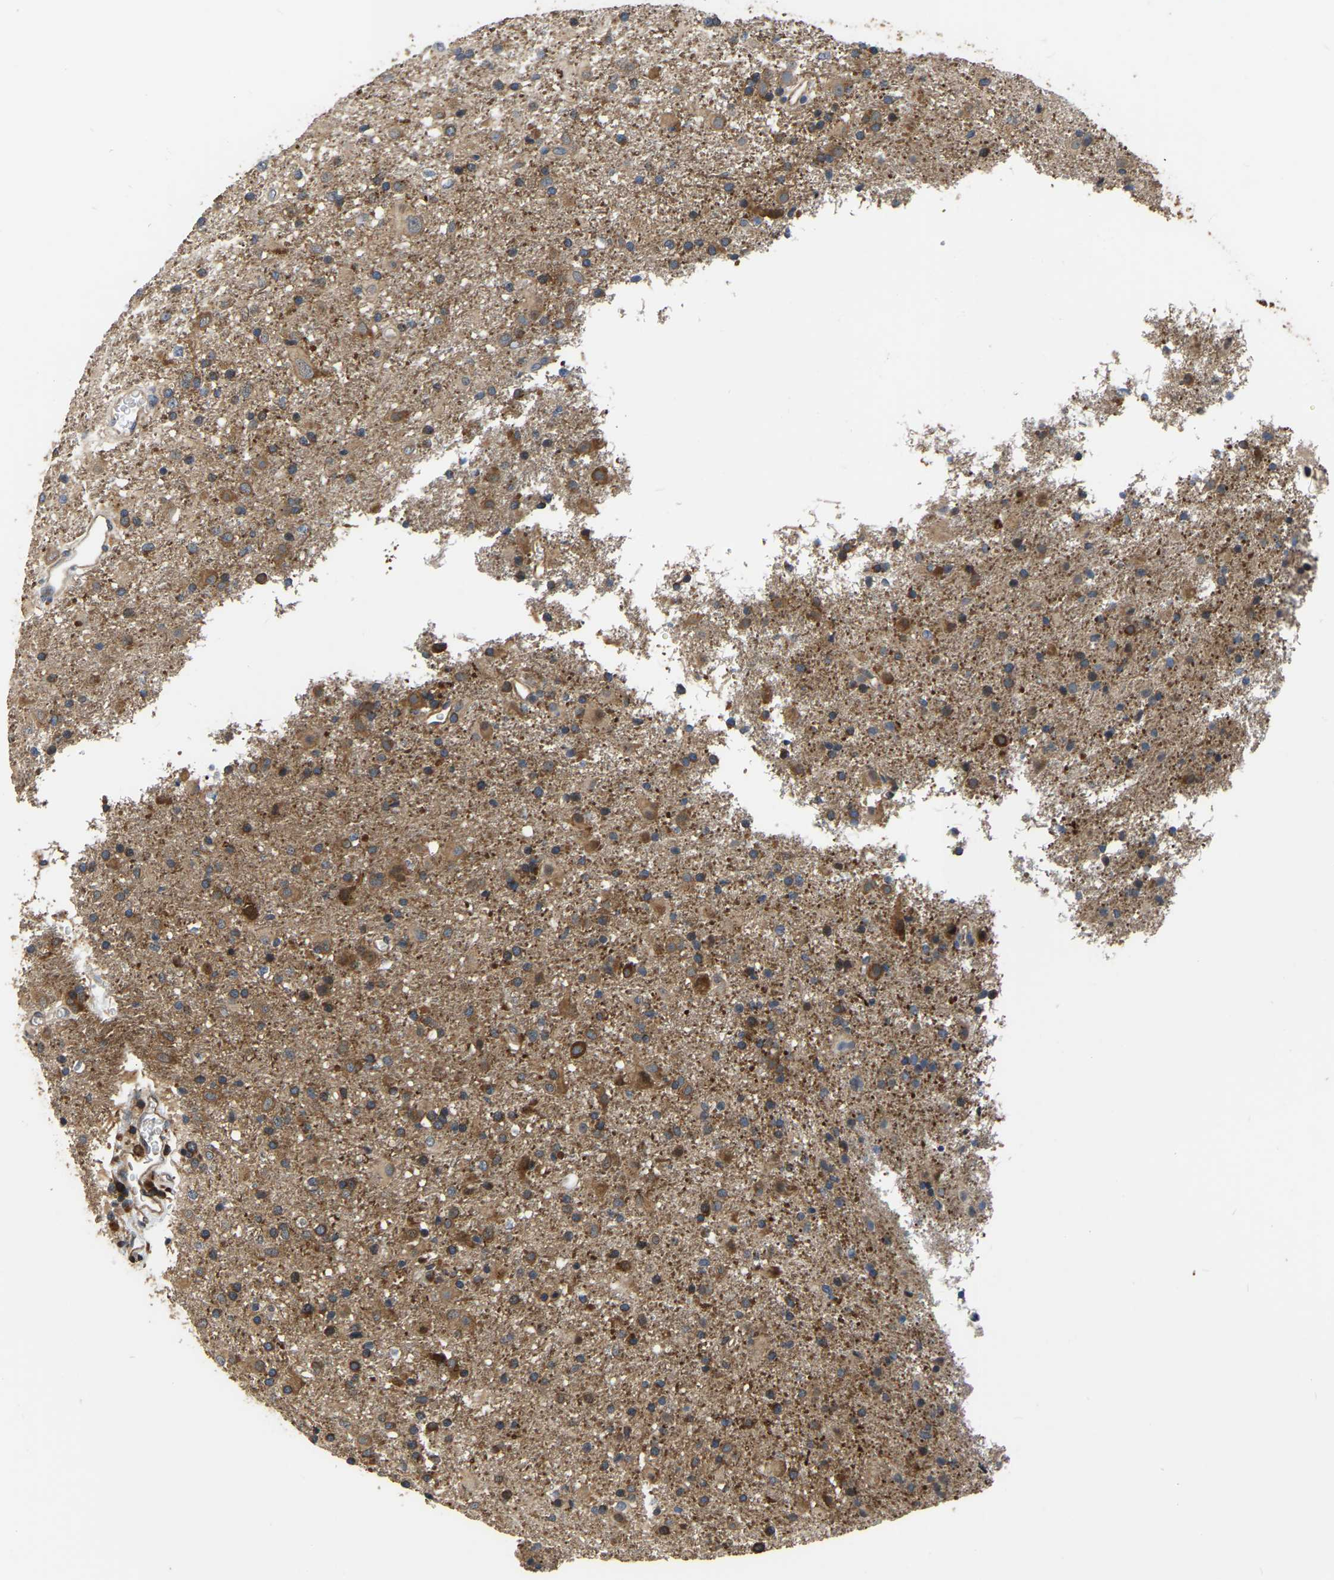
{"staining": {"intensity": "moderate", "quantity": ">75%", "location": "cytoplasmic/membranous"}, "tissue": "glioma", "cell_type": "Tumor cells", "image_type": "cancer", "snomed": [{"axis": "morphology", "description": "Glioma, malignant, Low grade"}, {"axis": "topography", "description": "Brain"}], "caption": "Moderate cytoplasmic/membranous staining is seen in approximately >75% of tumor cells in malignant glioma (low-grade). The staining is performed using DAB (3,3'-diaminobenzidine) brown chromogen to label protein expression. The nuclei are counter-stained blue using hematoxylin.", "gene": "GARS1", "patient": {"sex": "male", "age": 65}}